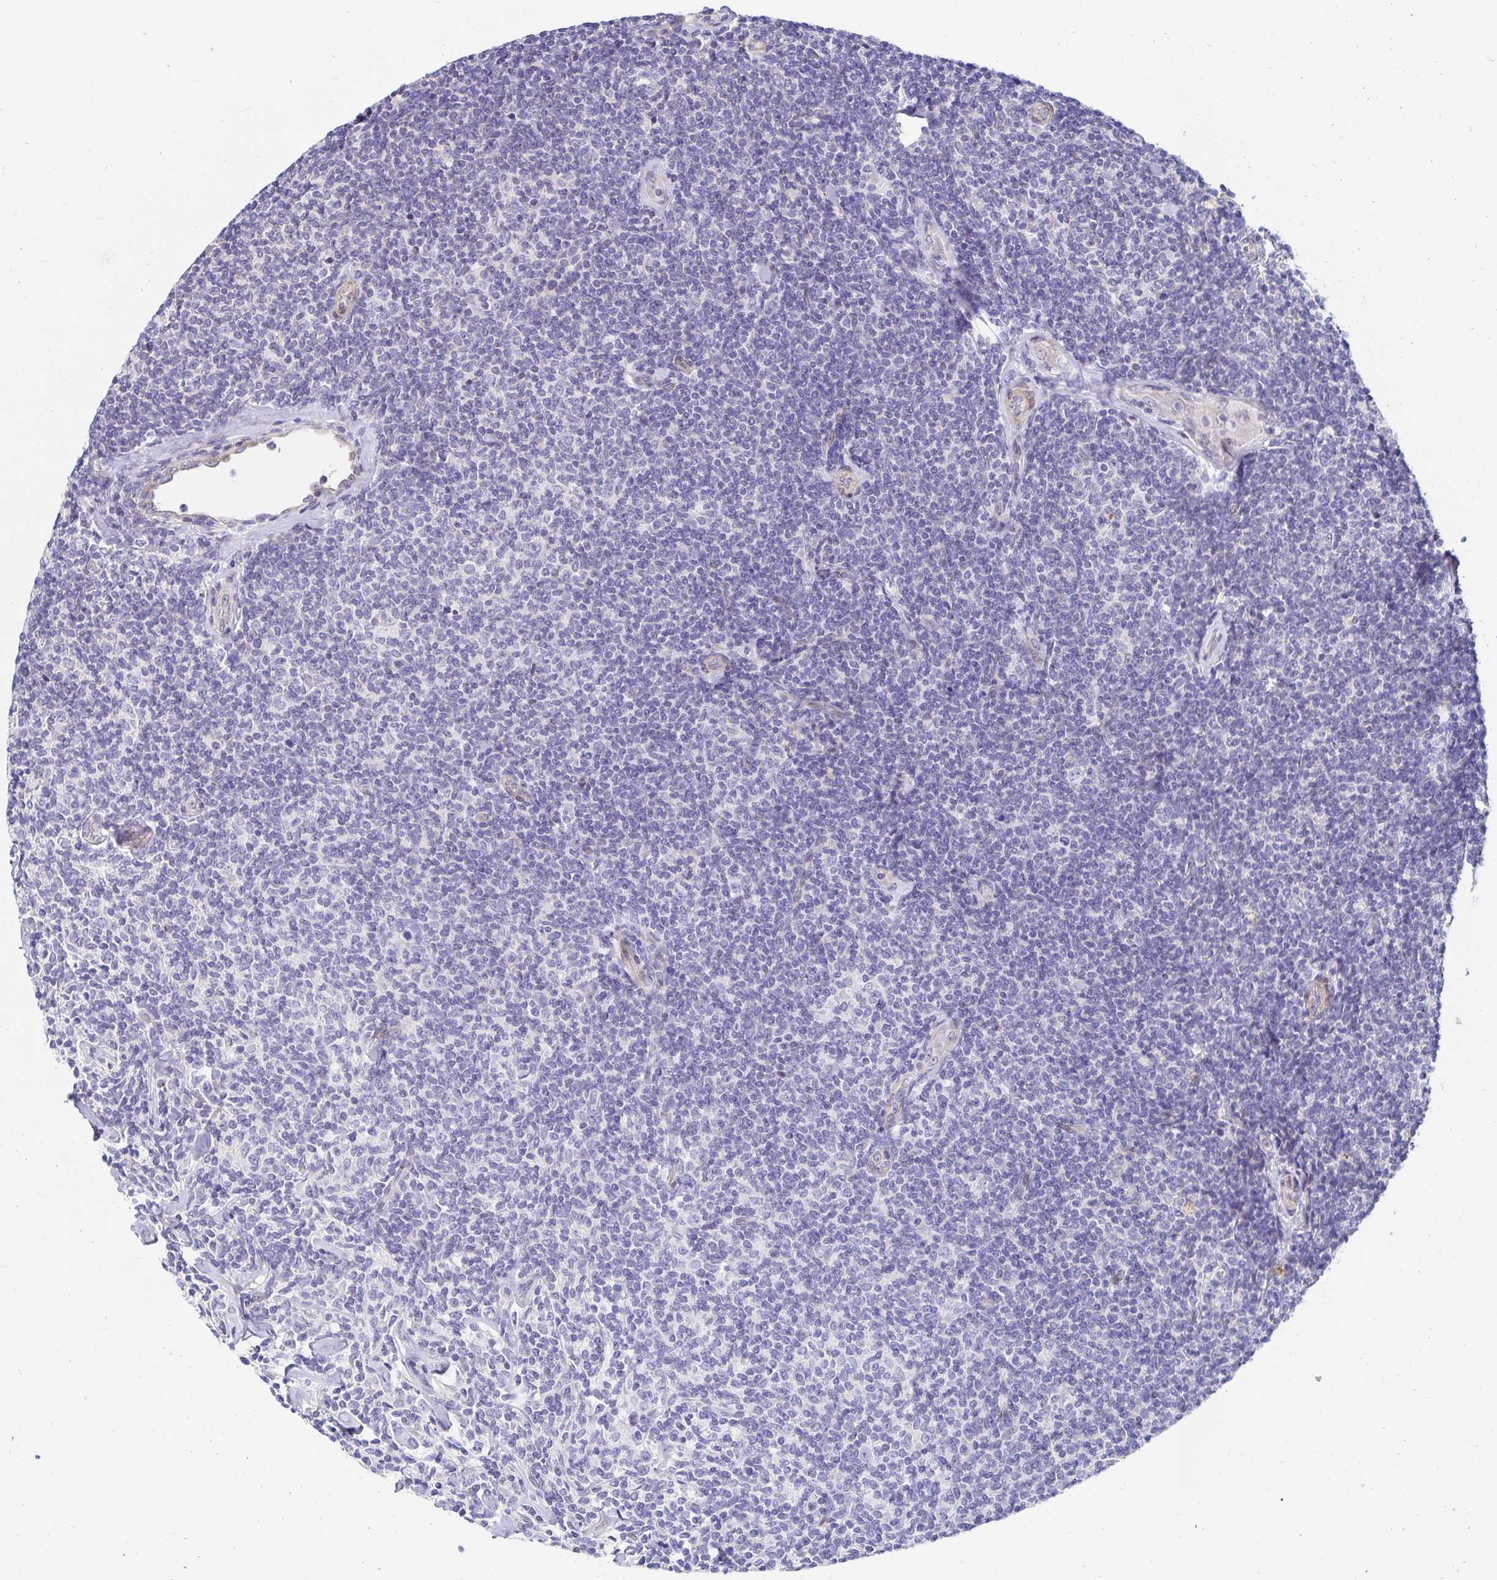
{"staining": {"intensity": "negative", "quantity": "none", "location": "none"}, "tissue": "lymphoma", "cell_type": "Tumor cells", "image_type": "cancer", "snomed": [{"axis": "morphology", "description": "Malignant lymphoma, non-Hodgkin's type, Low grade"}, {"axis": "topography", "description": "Lymph node"}], "caption": "Tumor cells show no significant protein expression in malignant lymphoma, non-Hodgkin's type (low-grade).", "gene": "AKAP14", "patient": {"sex": "female", "age": 56}}